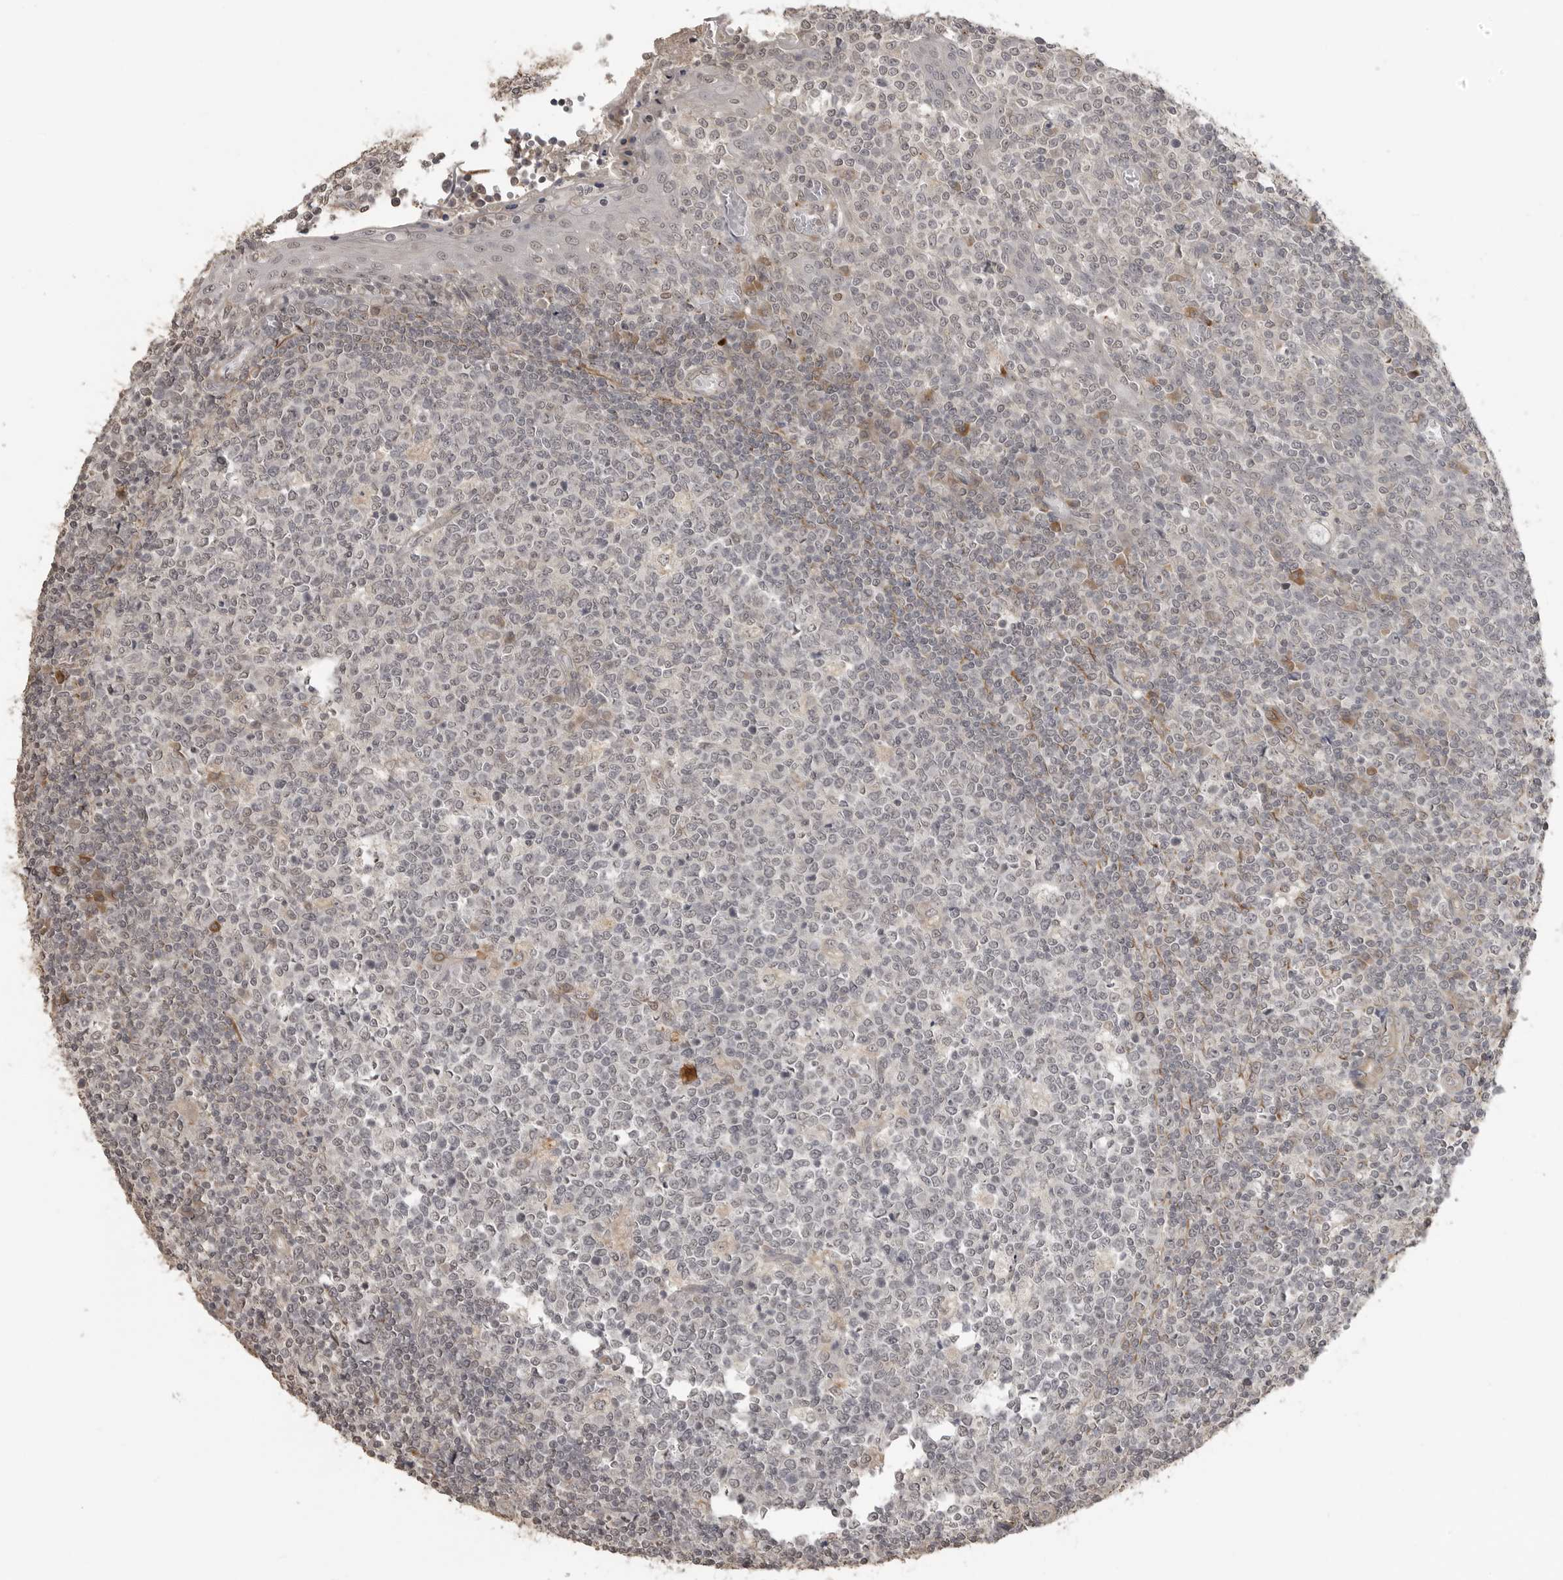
{"staining": {"intensity": "weak", "quantity": "<25%", "location": "cytoplasmic/membranous,nuclear"}, "tissue": "tonsil", "cell_type": "Germinal center cells", "image_type": "normal", "snomed": [{"axis": "morphology", "description": "Normal tissue, NOS"}, {"axis": "topography", "description": "Tonsil"}], "caption": "This photomicrograph is of normal tonsil stained with immunohistochemistry (IHC) to label a protein in brown with the nuclei are counter-stained blue. There is no expression in germinal center cells. The staining is performed using DAB brown chromogen with nuclei counter-stained in using hematoxylin.", "gene": "SMG8", "patient": {"sex": "female", "age": 19}}